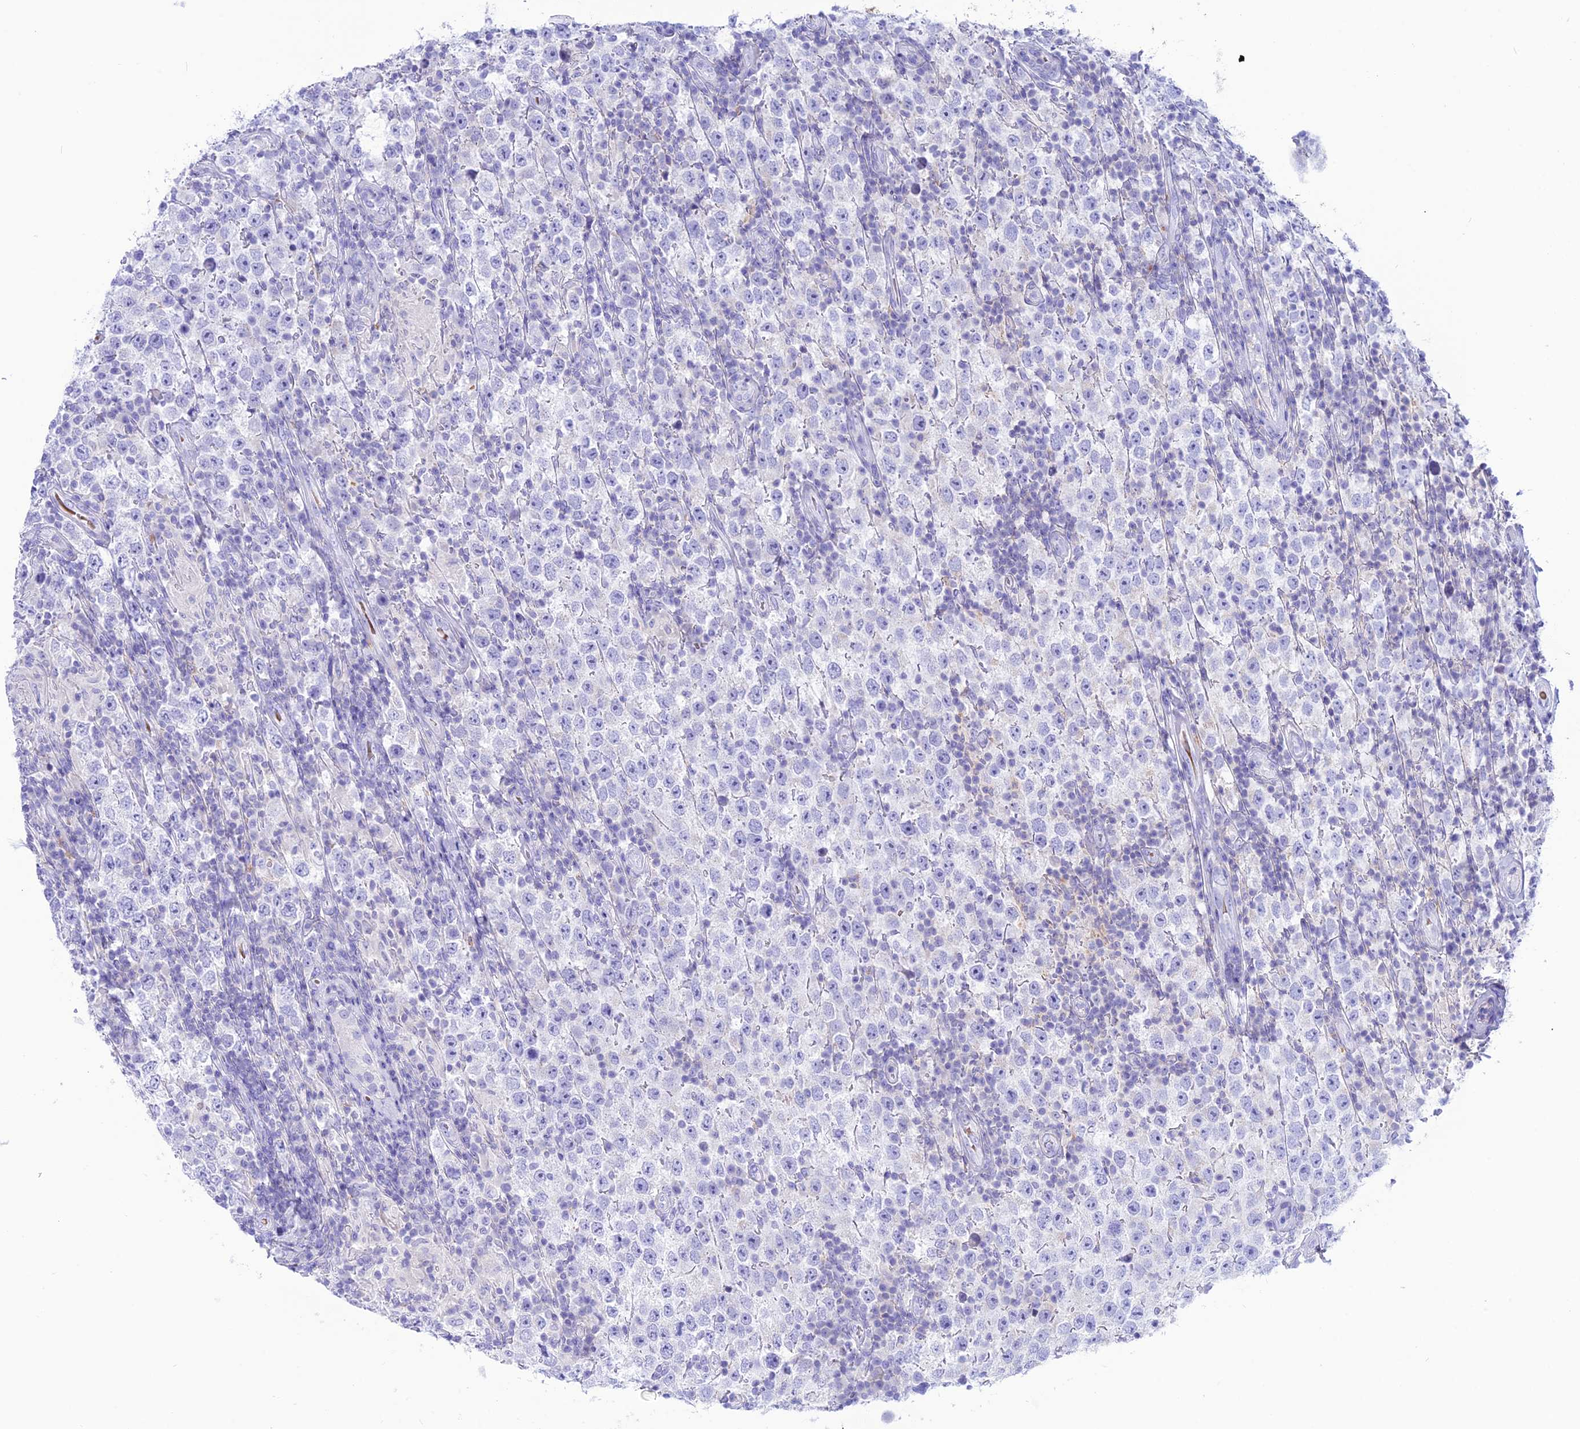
{"staining": {"intensity": "negative", "quantity": "none", "location": "none"}, "tissue": "testis cancer", "cell_type": "Tumor cells", "image_type": "cancer", "snomed": [{"axis": "morphology", "description": "Normal tissue, NOS"}, {"axis": "morphology", "description": "Urothelial carcinoma, High grade"}, {"axis": "morphology", "description": "Seminoma, NOS"}, {"axis": "morphology", "description": "Carcinoma, Embryonal, NOS"}, {"axis": "topography", "description": "Urinary bladder"}, {"axis": "topography", "description": "Testis"}], "caption": "Tumor cells show no significant protein positivity in testis embryonal carcinoma. Nuclei are stained in blue.", "gene": "GLYATL1", "patient": {"sex": "male", "age": 41}}